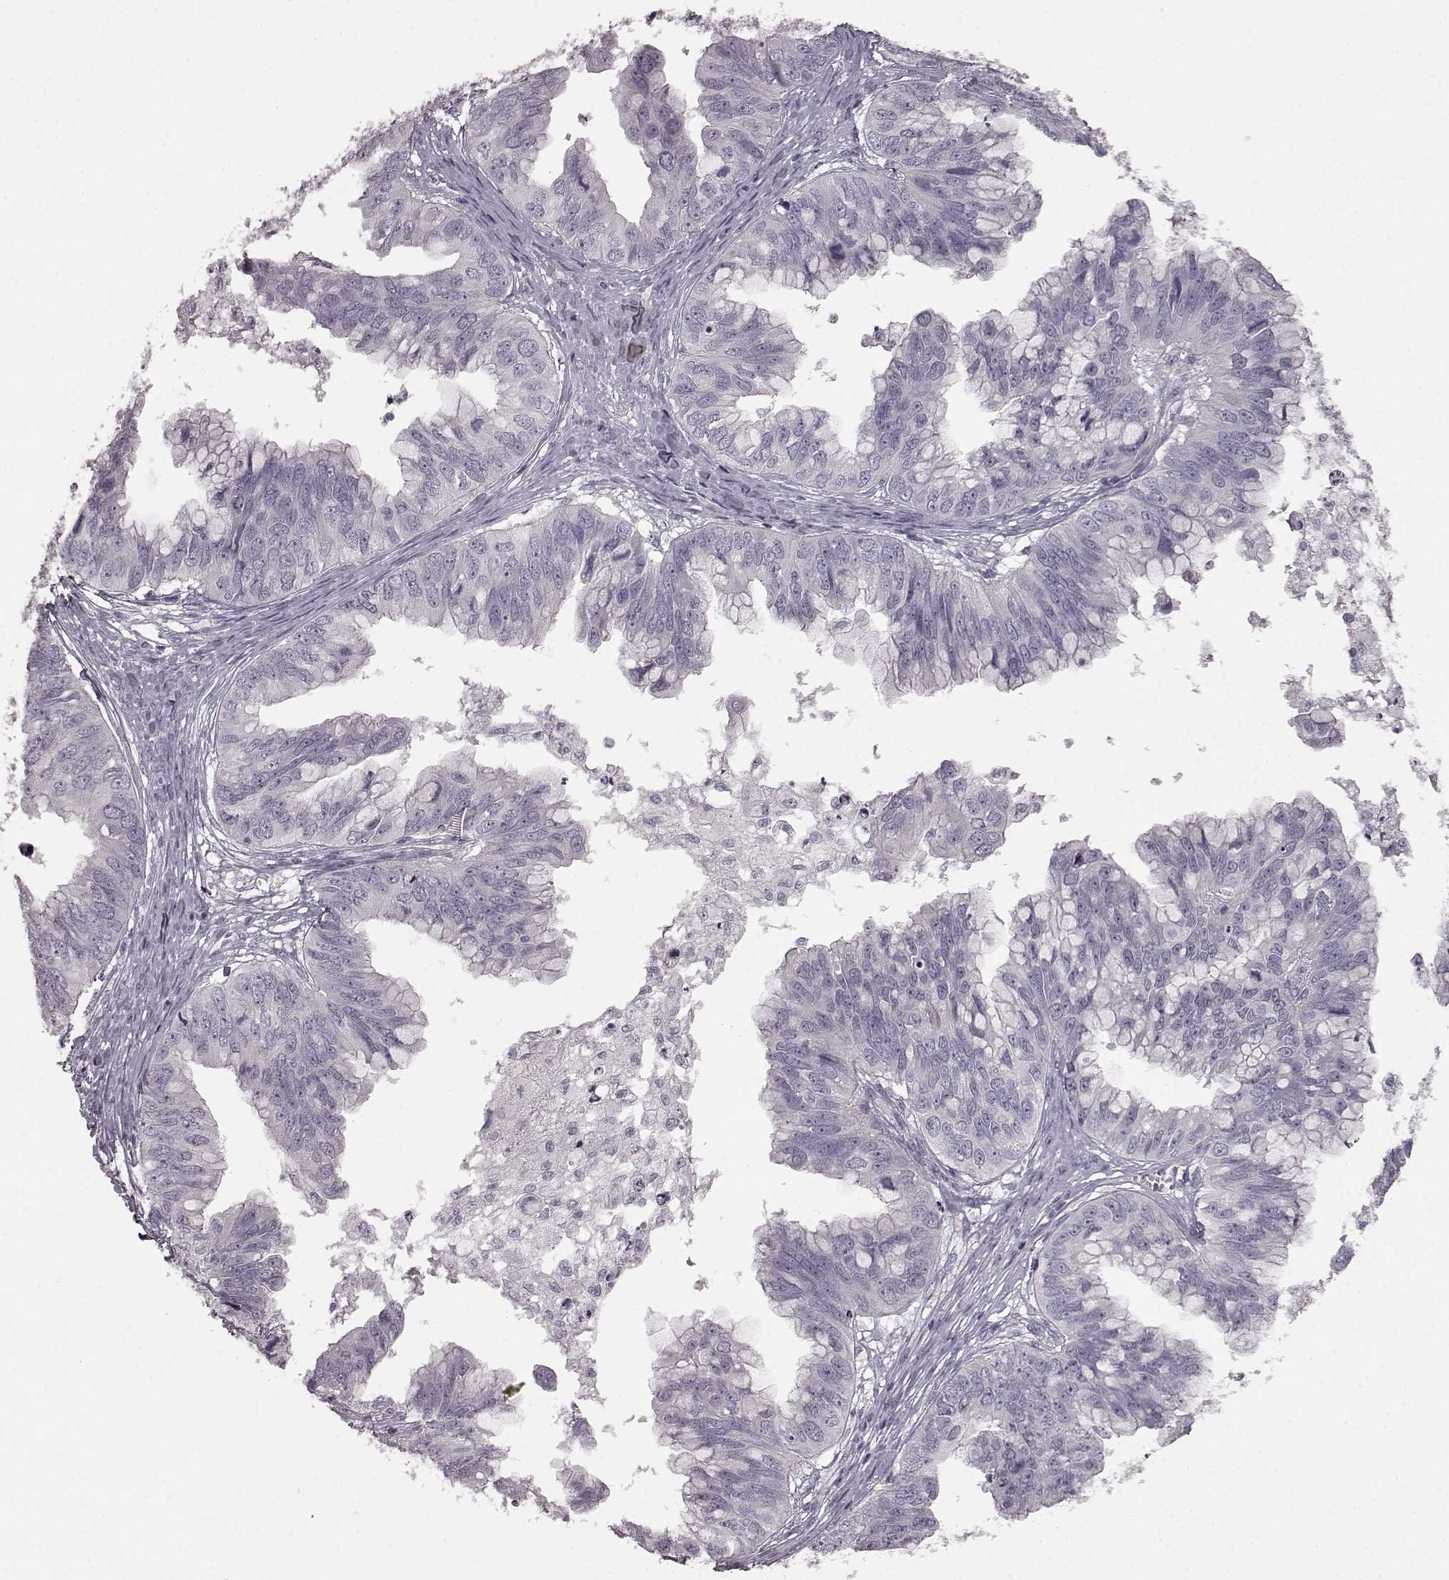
{"staining": {"intensity": "negative", "quantity": "none", "location": "none"}, "tissue": "ovarian cancer", "cell_type": "Tumor cells", "image_type": "cancer", "snomed": [{"axis": "morphology", "description": "Cystadenocarcinoma, mucinous, NOS"}, {"axis": "topography", "description": "Ovary"}], "caption": "DAB immunohistochemical staining of ovarian cancer (mucinous cystadenocarcinoma) demonstrates no significant expression in tumor cells.", "gene": "LHB", "patient": {"sex": "female", "age": 76}}